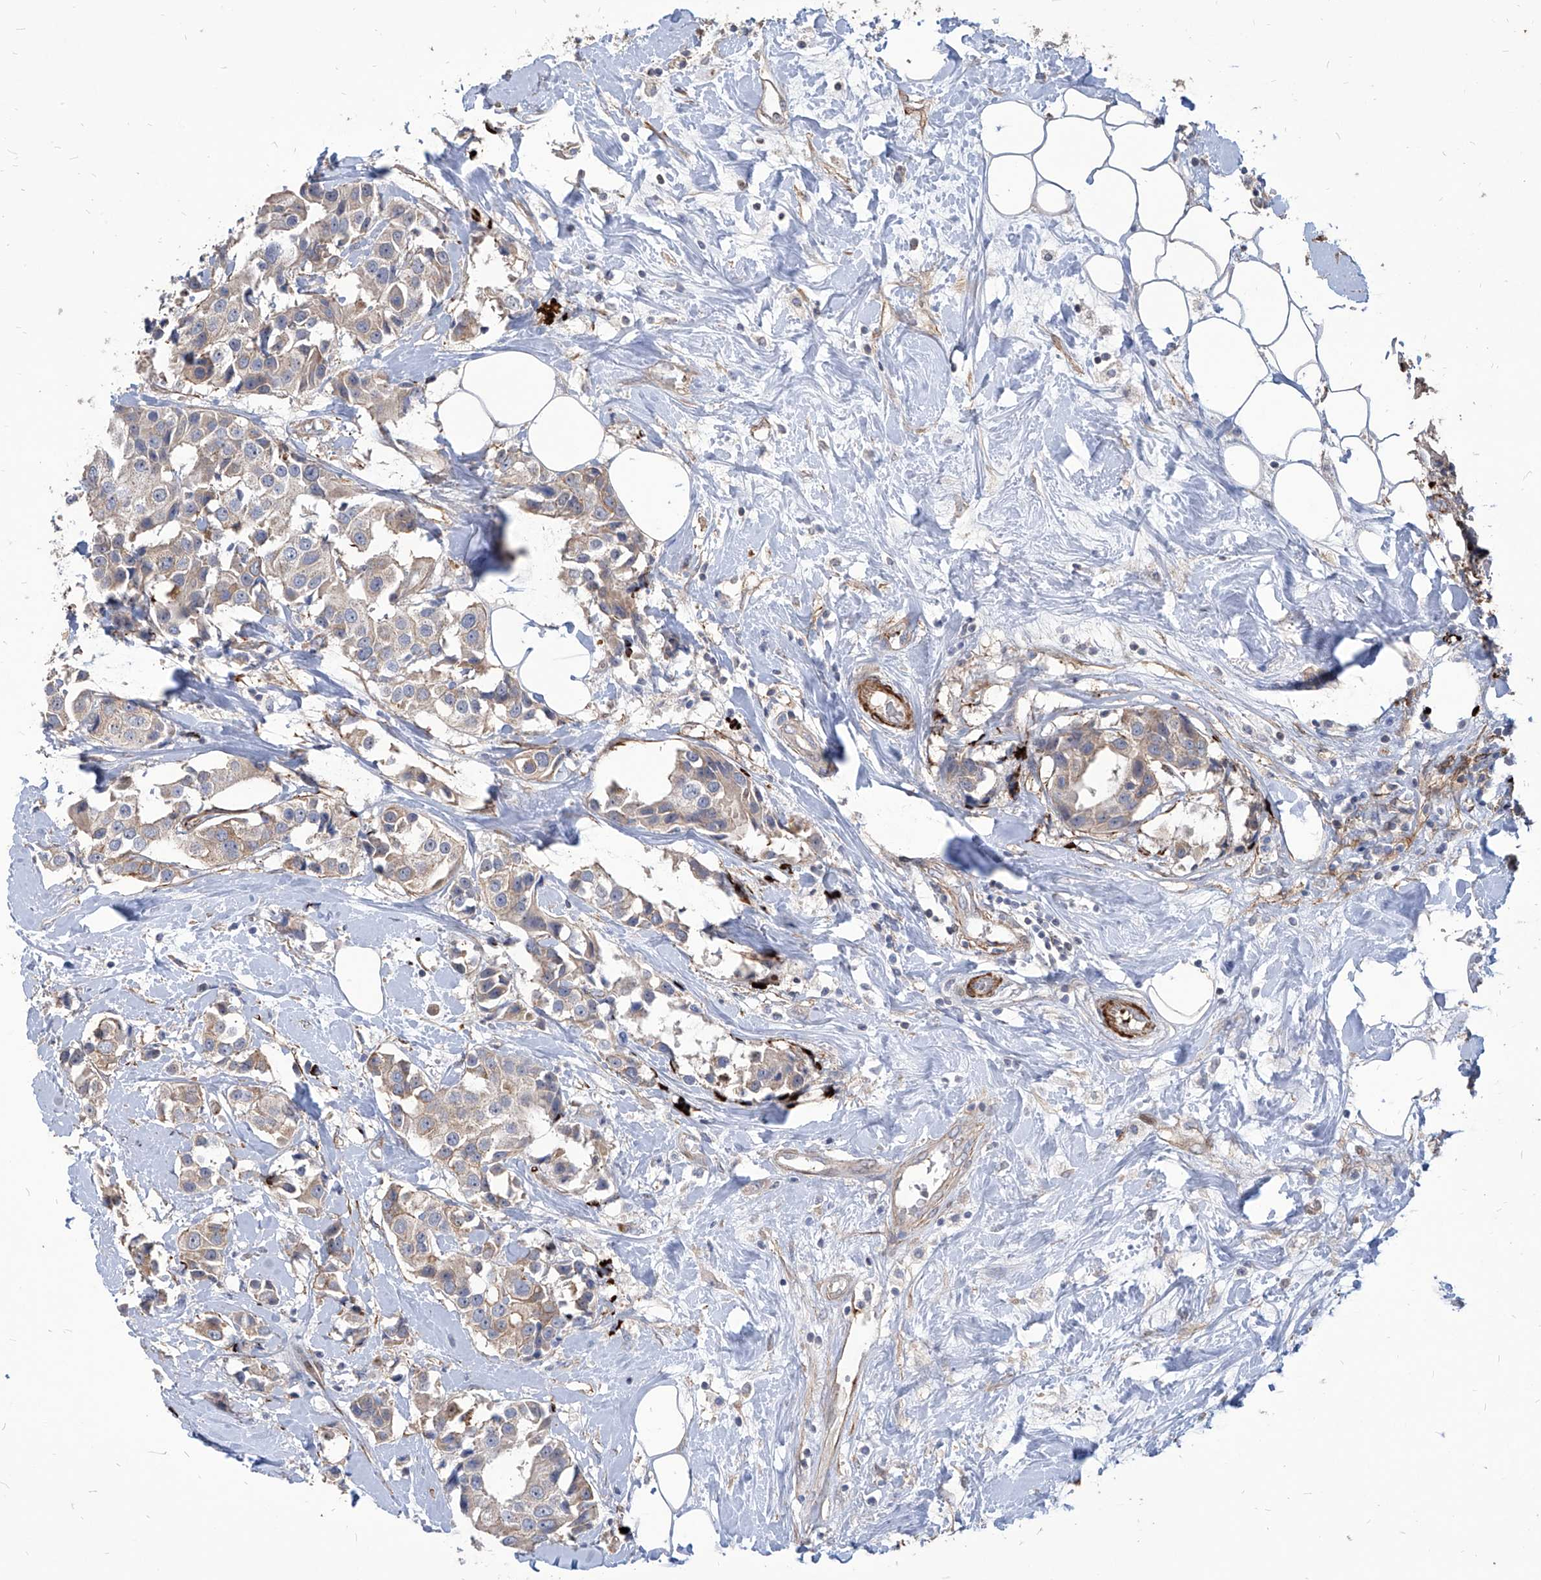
{"staining": {"intensity": "weak", "quantity": "<25%", "location": "cytoplasmic/membranous"}, "tissue": "breast cancer", "cell_type": "Tumor cells", "image_type": "cancer", "snomed": [{"axis": "morphology", "description": "Normal tissue, NOS"}, {"axis": "morphology", "description": "Duct carcinoma"}, {"axis": "topography", "description": "Breast"}], "caption": "Immunohistochemical staining of breast invasive ductal carcinoma shows no significant expression in tumor cells.", "gene": "FAM83B", "patient": {"sex": "female", "age": 39}}